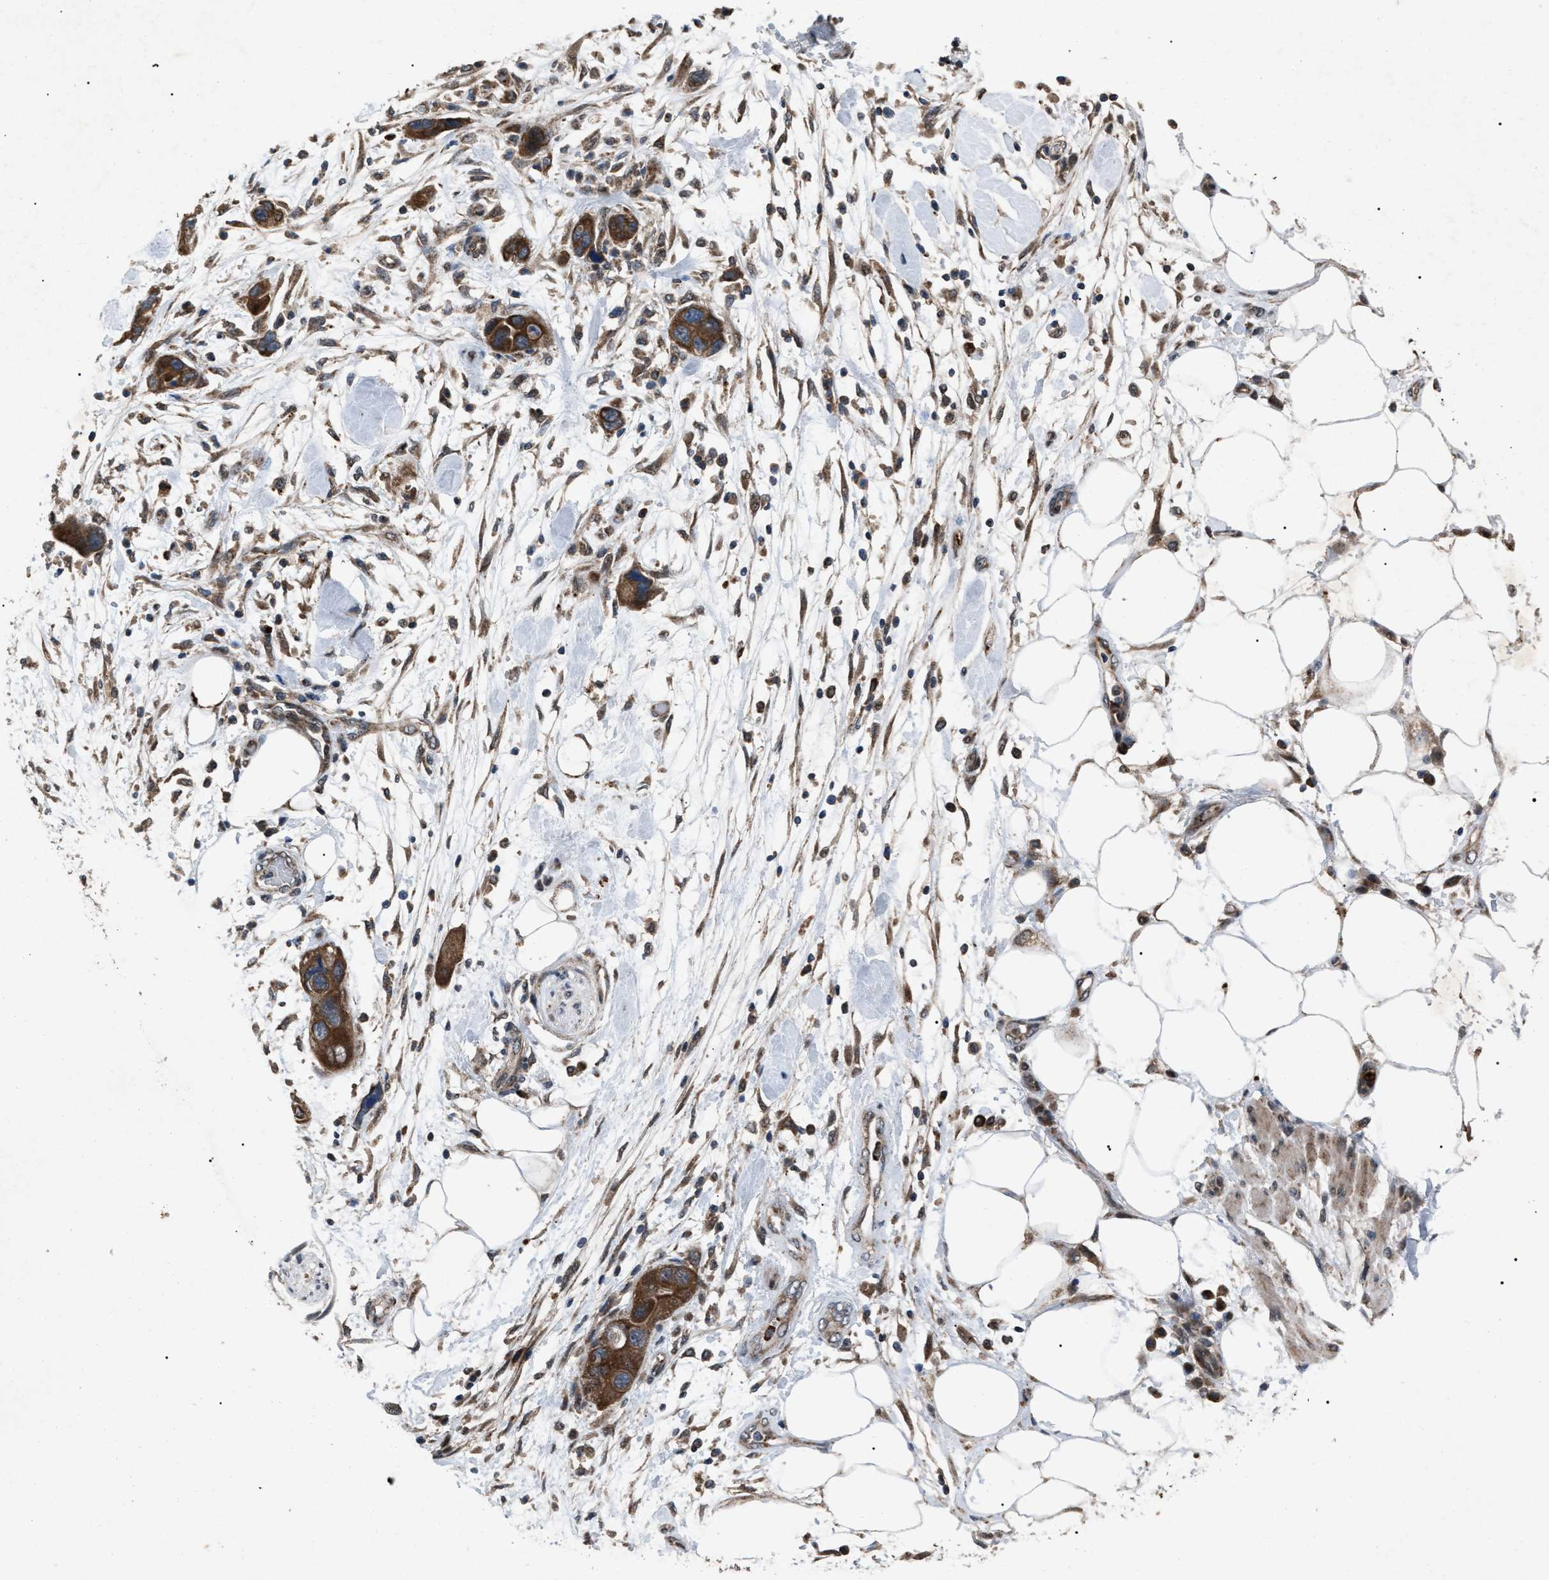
{"staining": {"intensity": "strong", "quantity": ">75%", "location": "cytoplasmic/membranous"}, "tissue": "pancreatic cancer", "cell_type": "Tumor cells", "image_type": "cancer", "snomed": [{"axis": "morphology", "description": "Normal tissue, NOS"}, {"axis": "morphology", "description": "Adenocarcinoma, NOS"}, {"axis": "topography", "description": "Pancreas"}], "caption": "Human pancreatic cancer stained with a brown dye demonstrates strong cytoplasmic/membranous positive expression in approximately >75% of tumor cells.", "gene": "ZFAND2A", "patient": {"sex": "female", "age": 71}}